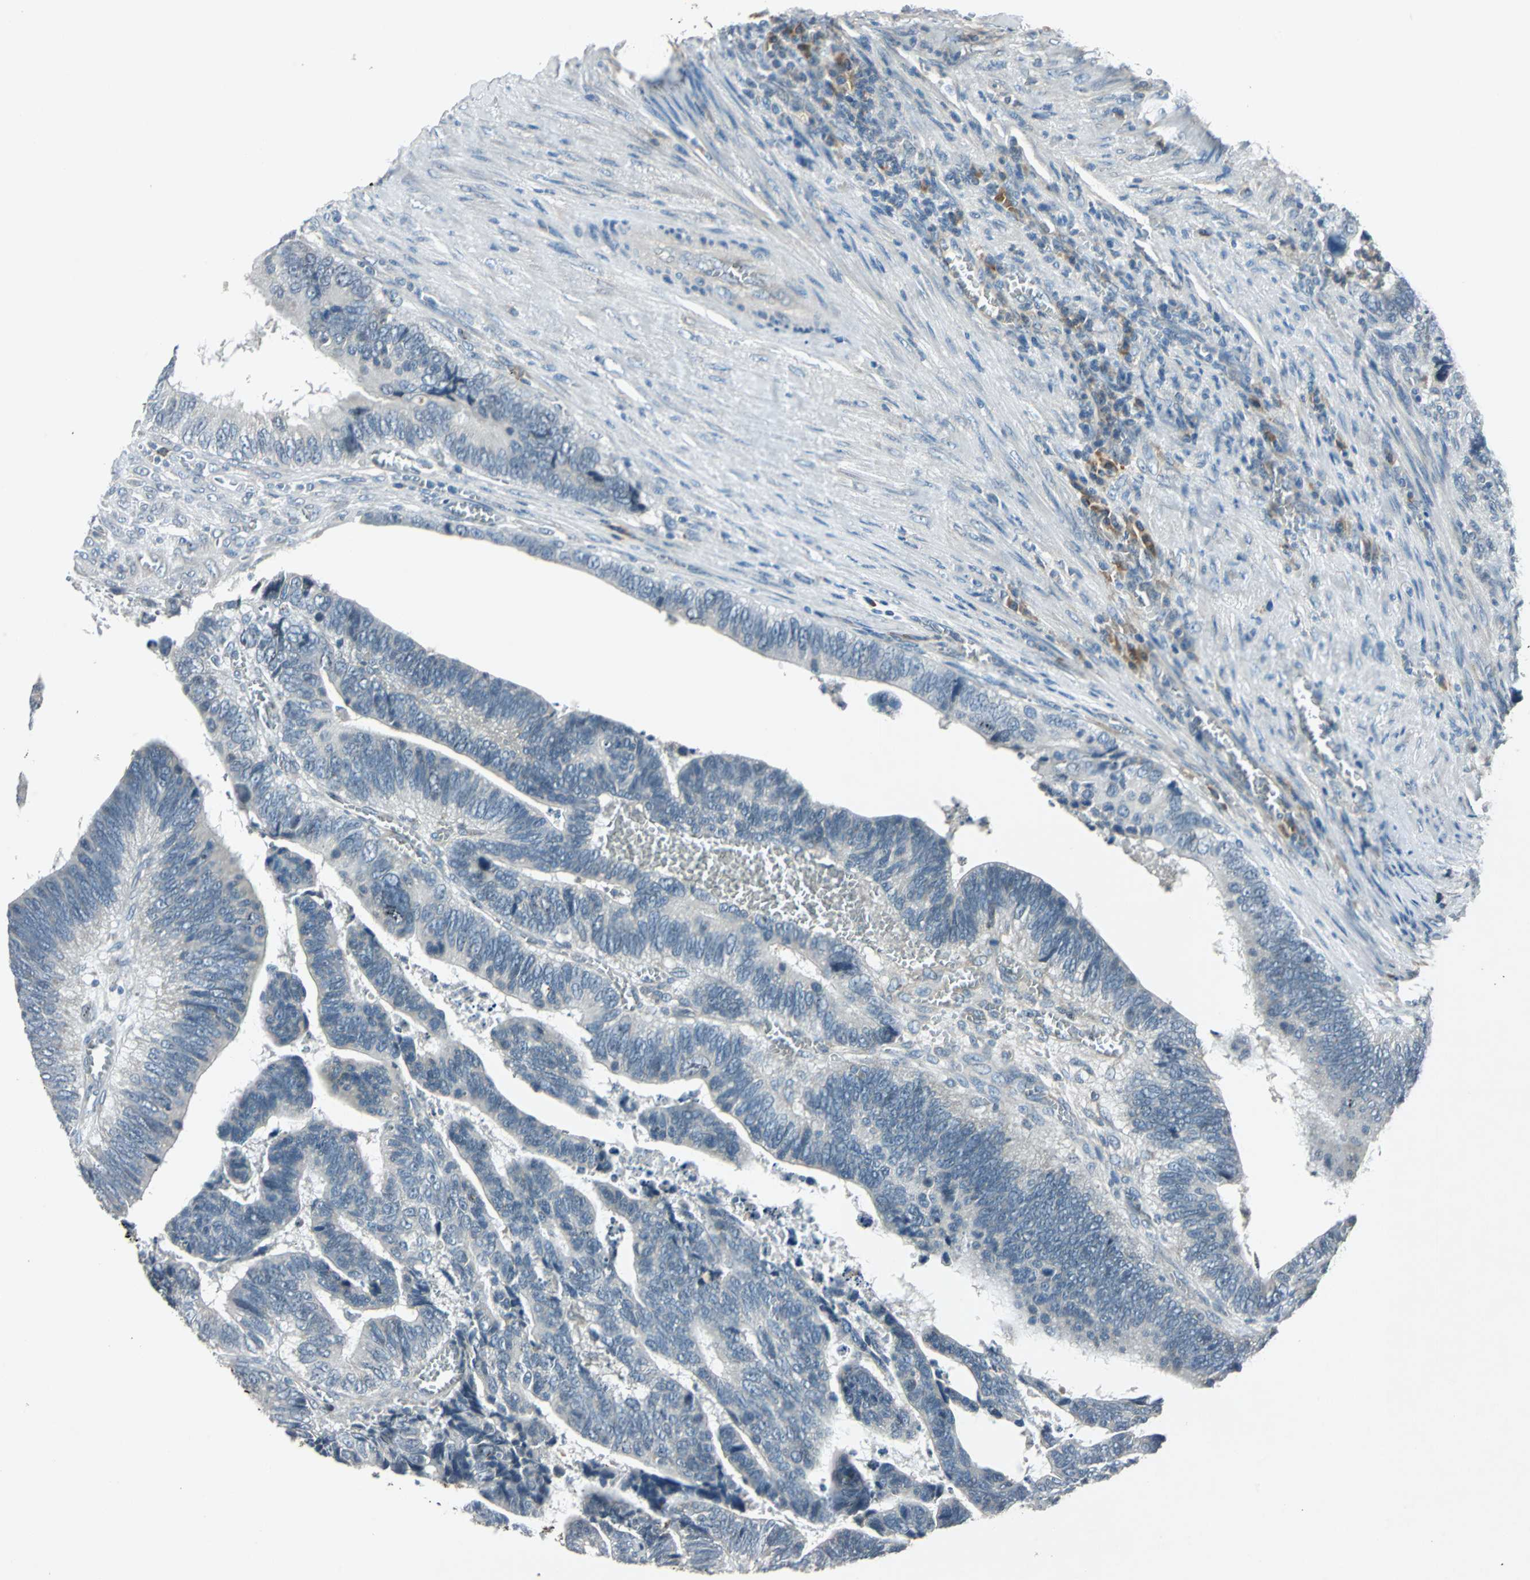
{"staining": {"intensity": "negative", "quantity": "none", "location": "none"}, "tissue": "colorectal cancer", "cell_type": "Tumor cells", "image_type": "cancer", "snomed": [{"axis": "morphology", "description": "Adenocarcinoma, NOS"}, {"axis": "topography", "description": "Colon"}], "caption": "IHC image of neoplastic tissue: adenocarcinoma (colorectal) stained with DAB (3,3'-diaminobenzidine) exhibits no significant protein staining in tumor cells. (DAB immunohistochemistry (IHC) visualized using brightfield microscopy, high magnification).", "gene": "SLC2A13", "patient": {"sex": "male", "age": 72}}